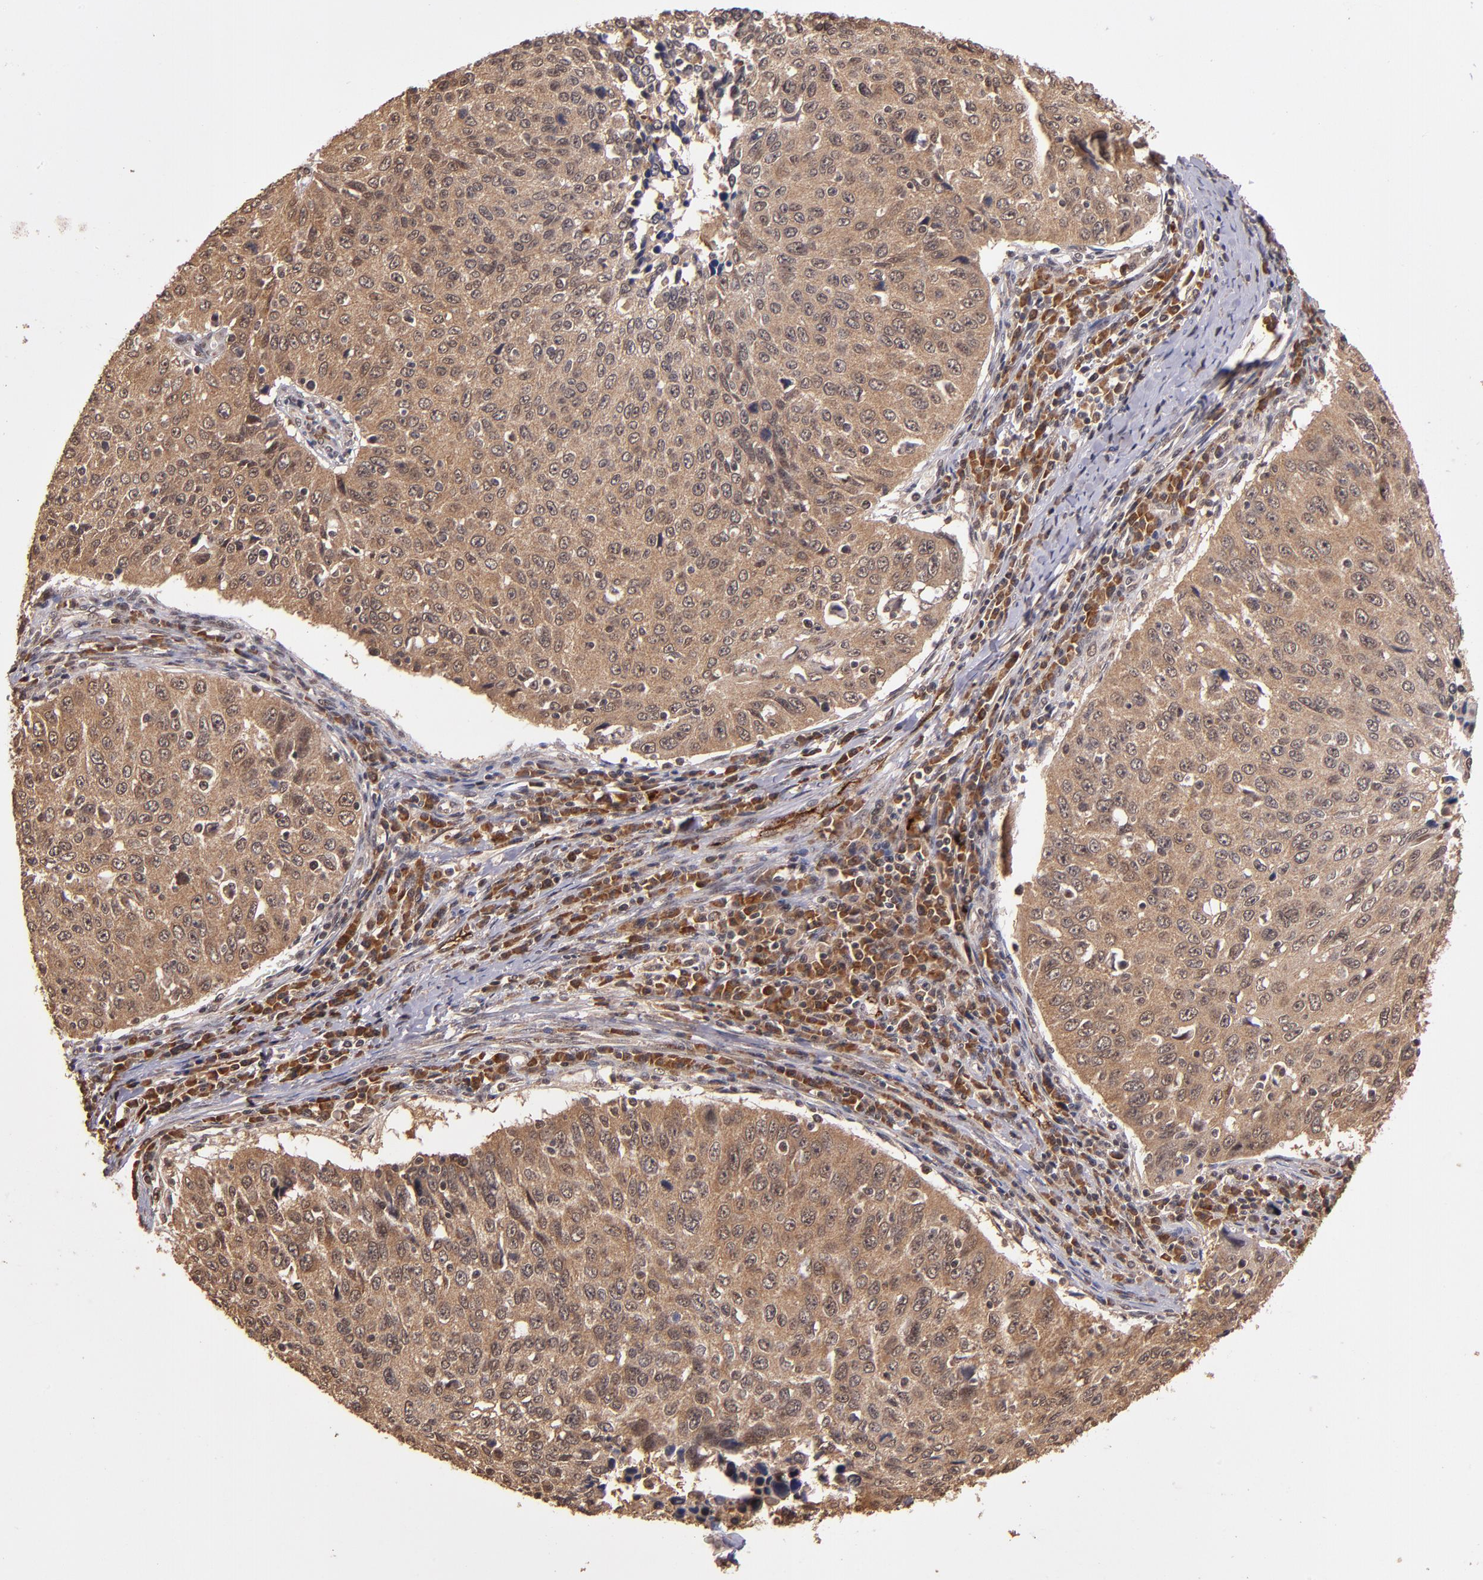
{"staining": {"intensity": "moderate", "quantity": ">75%", "location": "cytoplasmic/membranous"}, "tissue": "cervical cancer", "cell_type": "Tumor cells", "image_type": "cancer", "snomed": [{"axis": "morphology", "description": "Squamous cell carcinoma, NOS"}, {"axis": "topography", "description": "Cervix"}], "caption": "Tumor cells display medium levels of moderate cytoplasmic/membranous positivity in about >75% of cells in squamous cell carcinoma (cervical).", "gene": "RIOK3", "patient": {"sex": "female", "age": 53}}